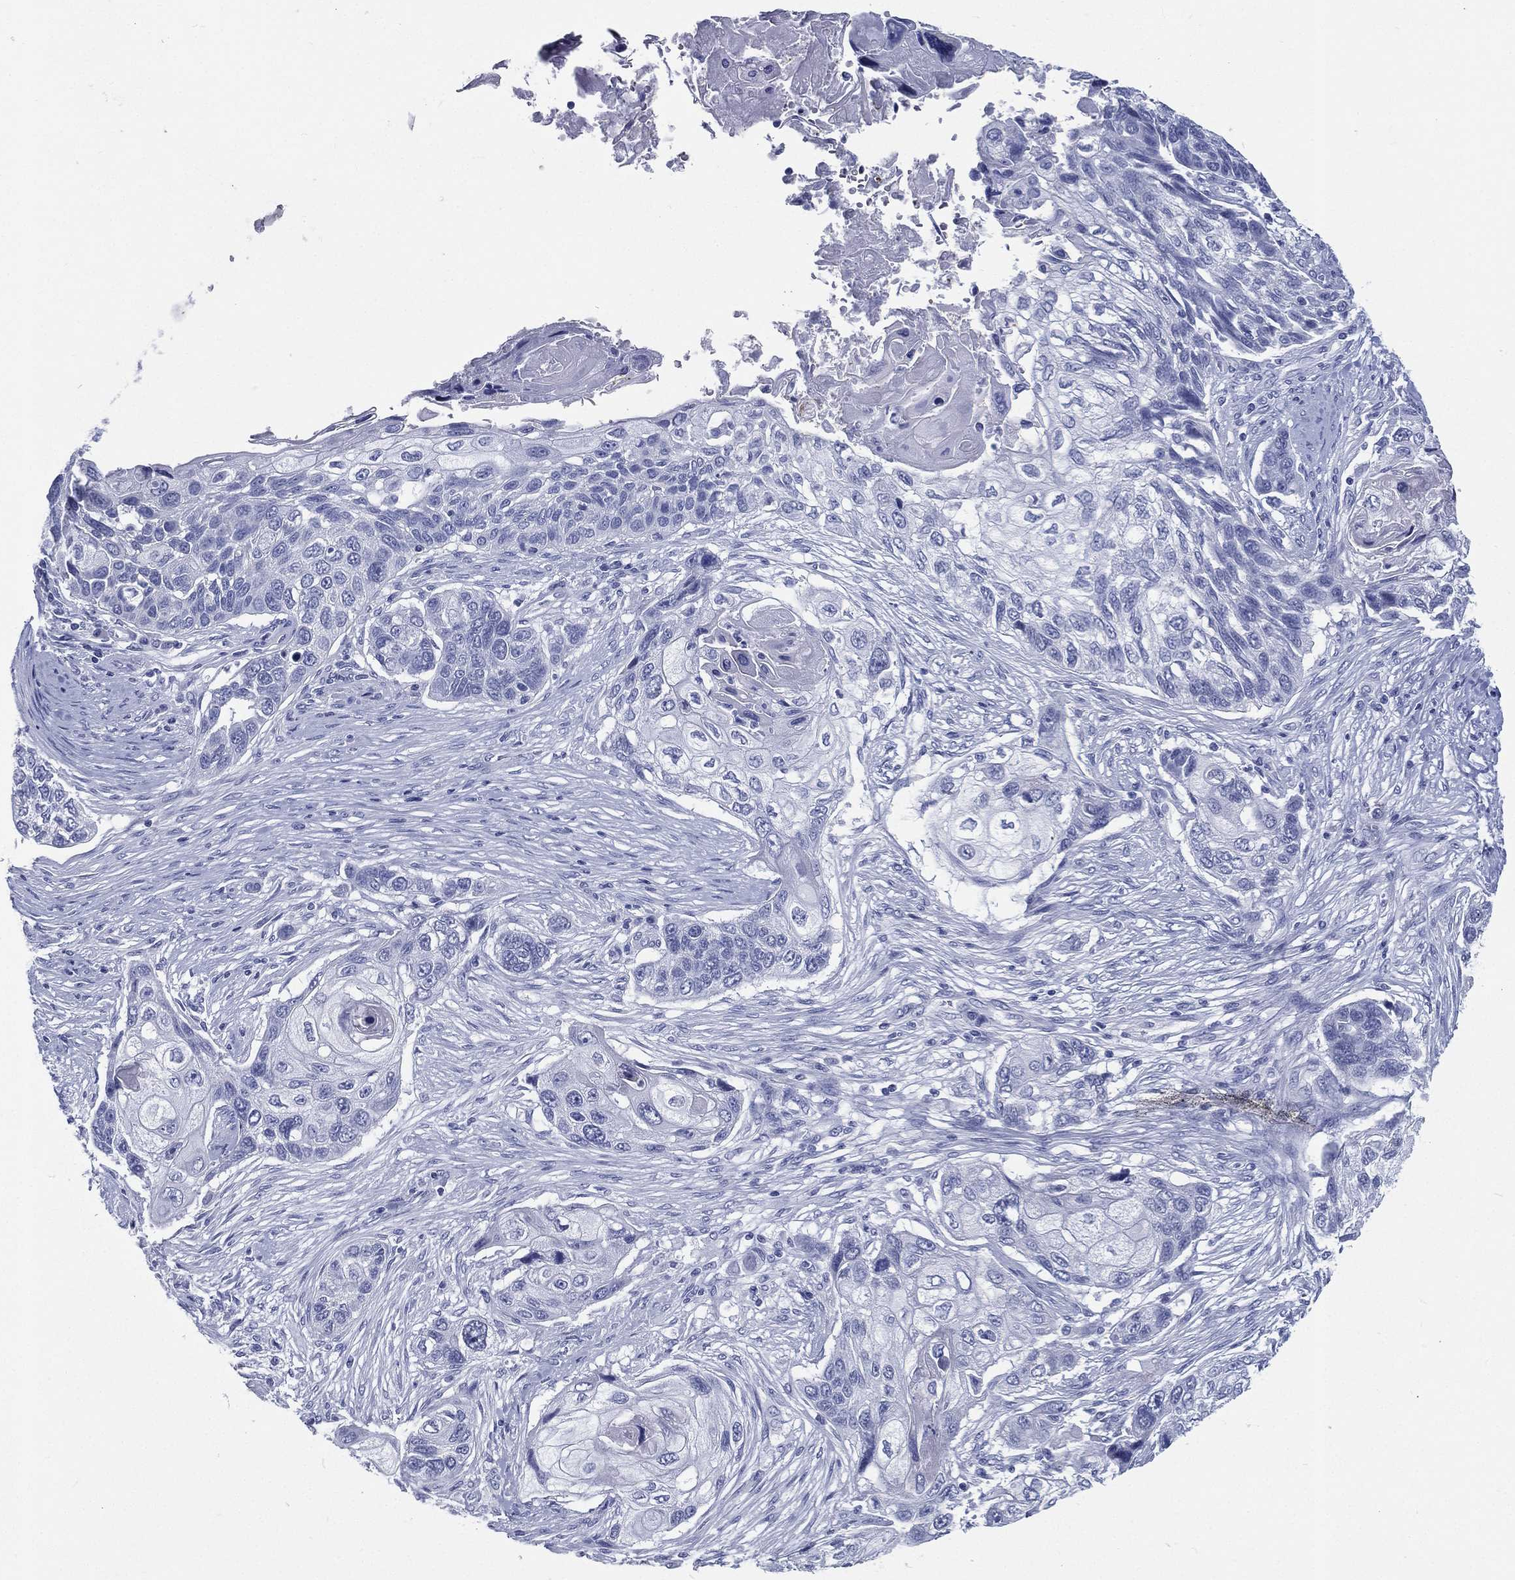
{"staining": {"intensity": "negative", "quantity": "none", "location": "none"}, "tissue": "lung cancer", "cell_type": "Tumor cells", "image_type": "cancer", "snomed": [{"axis": "morphology", "description": "Normal tissue, NOS"}, {"axis": "morphology", "description": "Squamous cell carcinoma, NOS"}, {"axis": "topography", "description": "Bronchus"}, {"axis": "topography", "description": "Lung"}], "caption": "Tumor cells are negative for protein expression in human lung cancer.", "gene": "RSPH4A", "patient": {"sex": "male", "age": 69}}